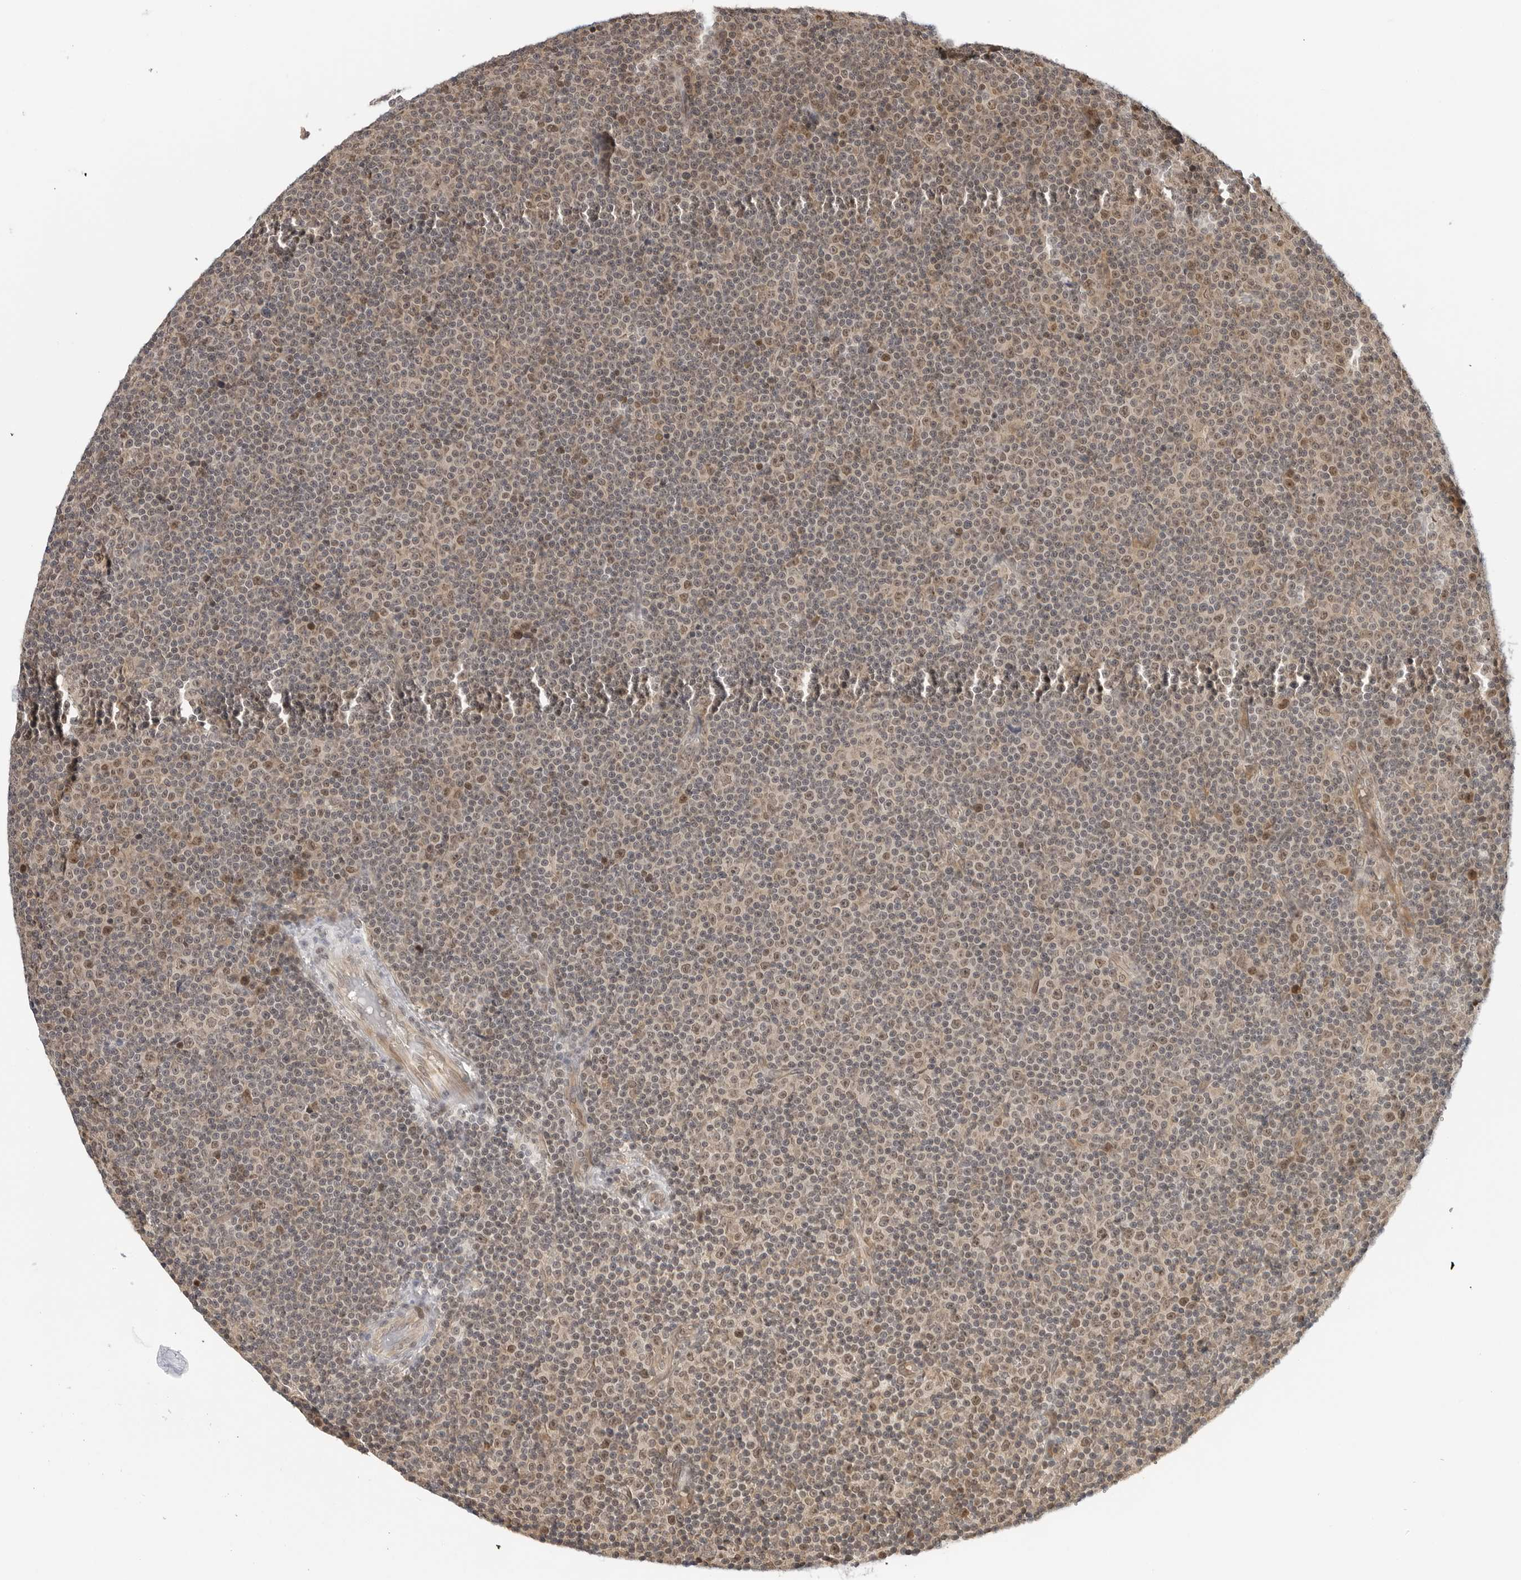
{"staining": {"intensity": "moderate", "quantity": "25%-75%", "location": "nuclear"}, "tissue": "lymphoma", "cell_type": "Tumor cells", "image_type": "cancer", "snomed": [{"axis": "morphology", "description": "Malignant lymphoma, non-Hodgkin's type, Low grade"}, {"axis": "topography", "description": "Lymph node"}], "caption": "Tumor cells show medium levels of moderate nuclear expression in about 25%-75% of cells in lymphoma.", "gene": "TIPRL", "patient": {"sex": "female", "age": 67}}